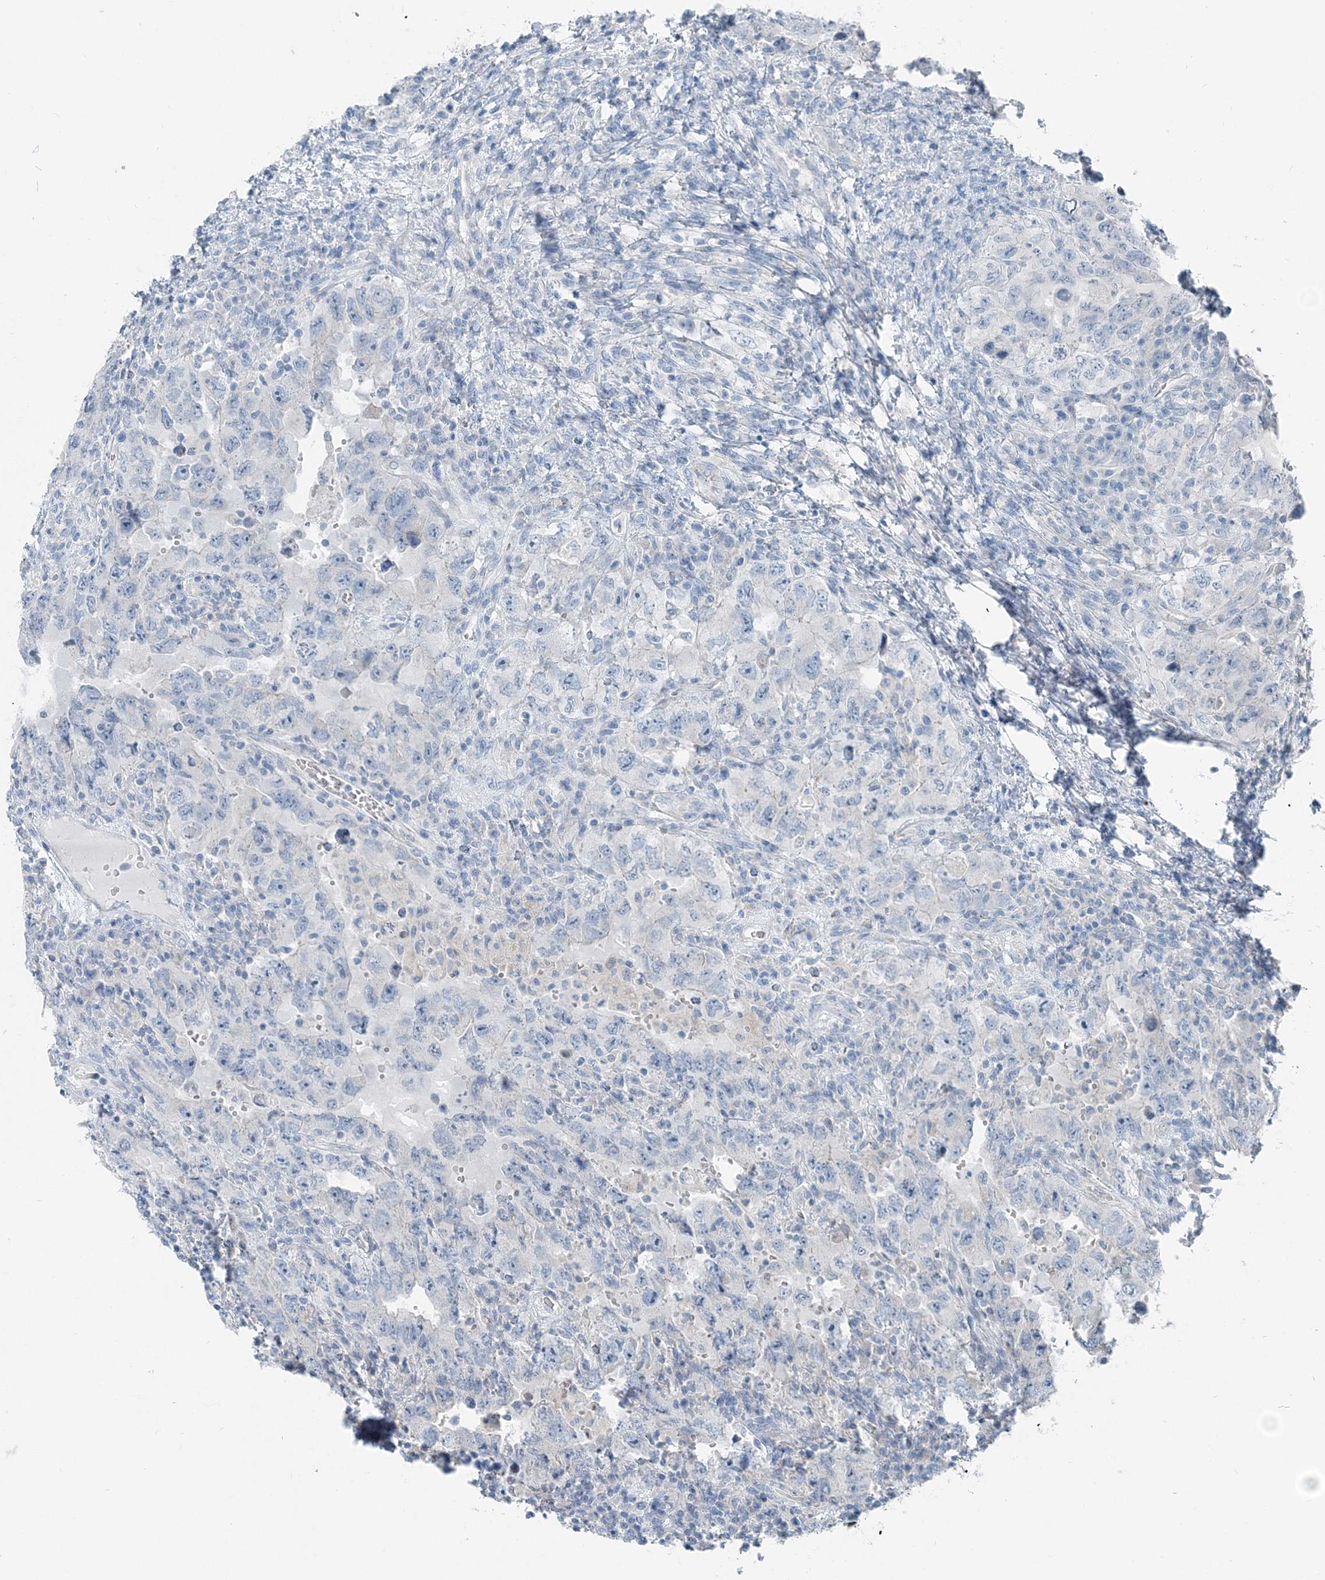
{"staining": {"intensity": "negative", "quantity": "none", "location": "none"}, "tissue": "testis cancer", "cell_type": "Tumor cells", "image_type": "cancer", "snomed": [{"axis": "morphology", "description": "Carcinoma, Embryonal, NOS"}, {"axis": "topography", "description": "Testis"}], "caption": "Testis cancer was stained to show a protein in brown. There is no significant positivity in tumor cells.", "gene": "INTU", "patient": {"sex": "male", "age": 26}}